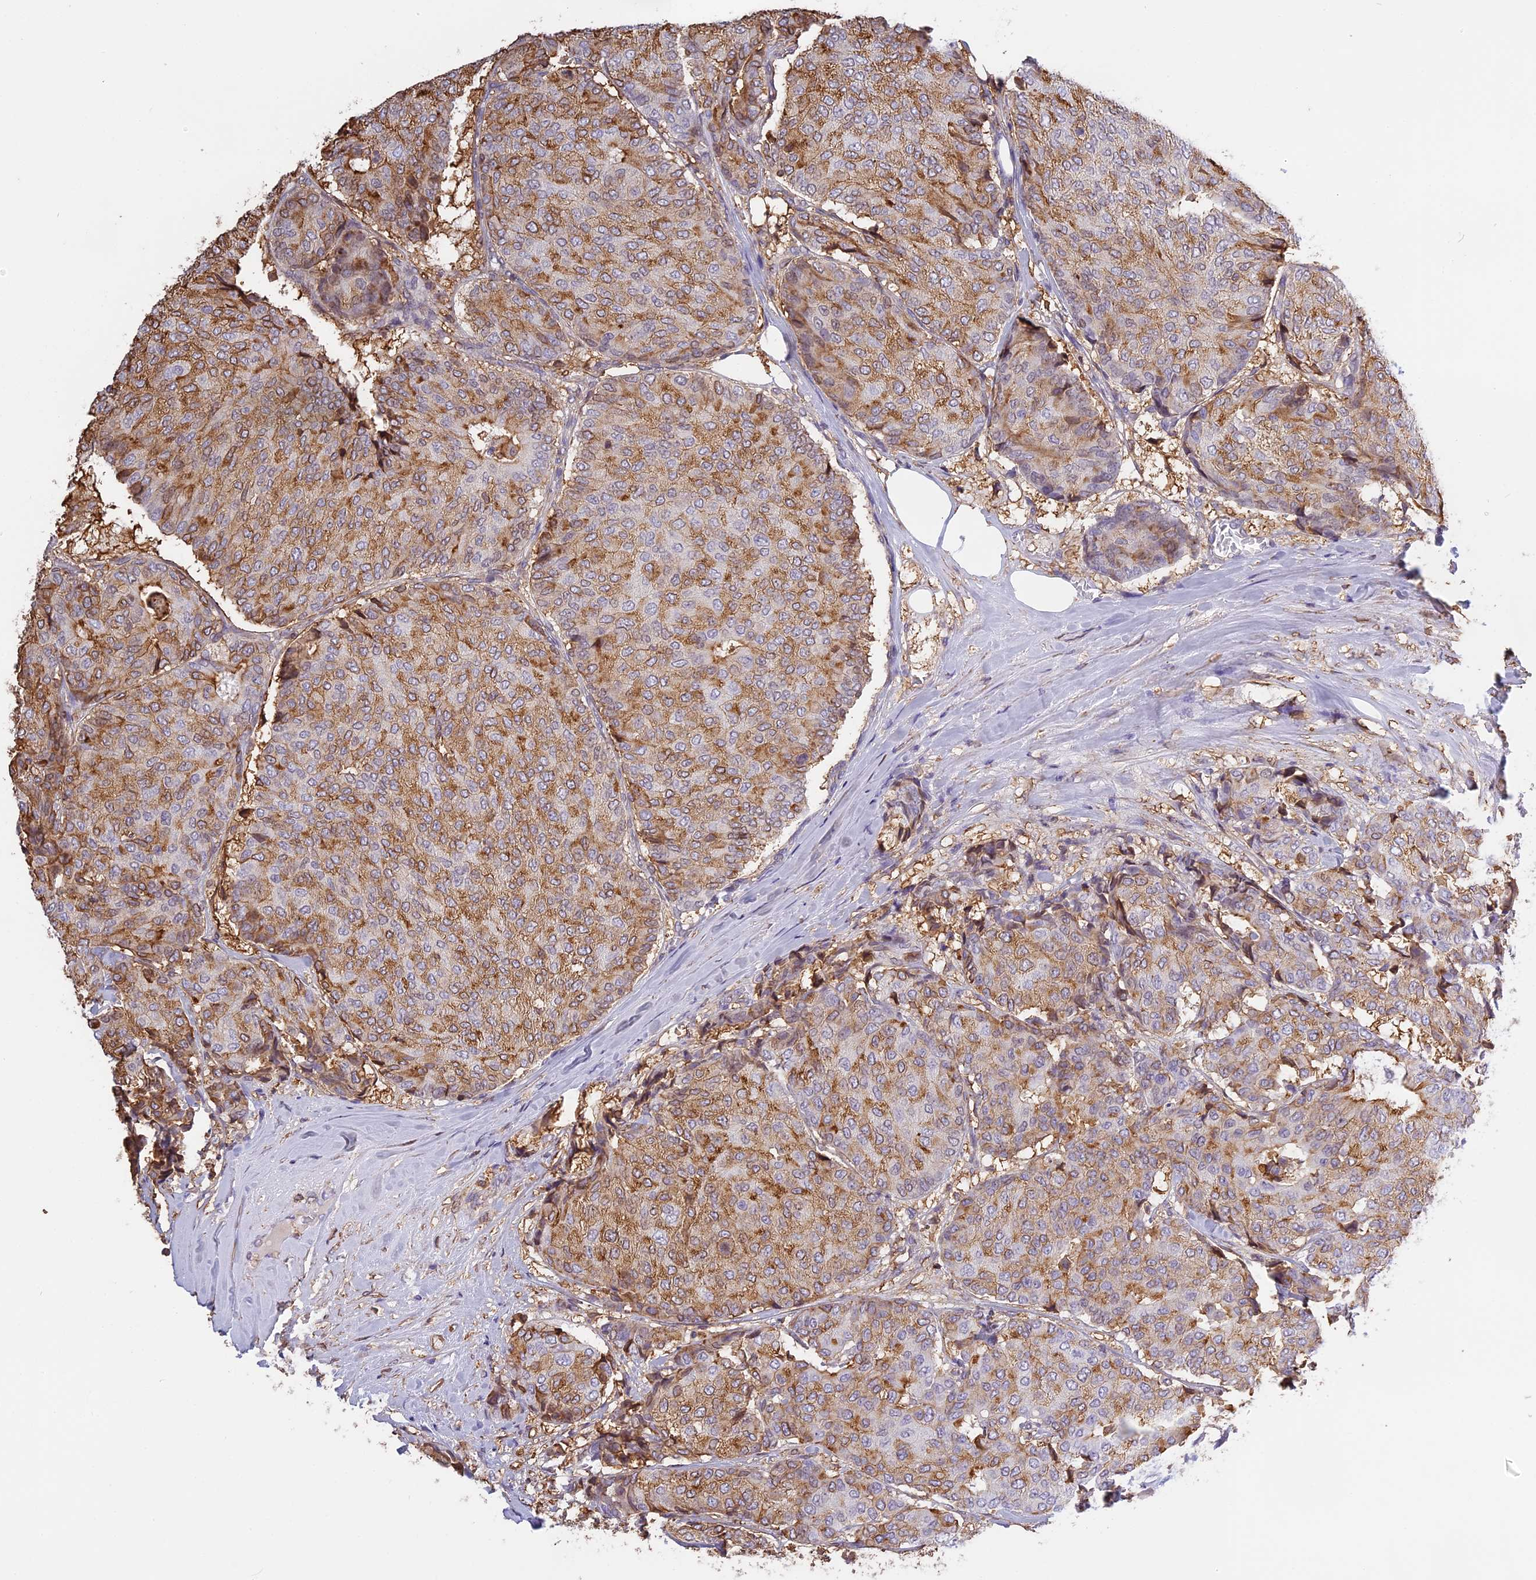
{"staining": {"intensity": "moderate", "quantity": "25%-75%", "location": "cytoplasmic/membranous"}, "tissue": "breast cancer", "cell_type": "Tumor cells", "image_type": "cancer", "snomed": [{"axis": "morphology", "description": "Duct carcinoma"}, {"axis": "topography", "description": "Breast"}], "caption": "DAB immunohistochemical staining of human breast cancer (intraductal carcinoma) shows moderate cytoplasmic/membranous protein positivity in approximately 25%-75% of tumor cells. (brown staining indicates protein expression, while blue staining denotes nuclei).", "gene": "TMEM255B", "patient": {"sex": "female", "age": 75}}